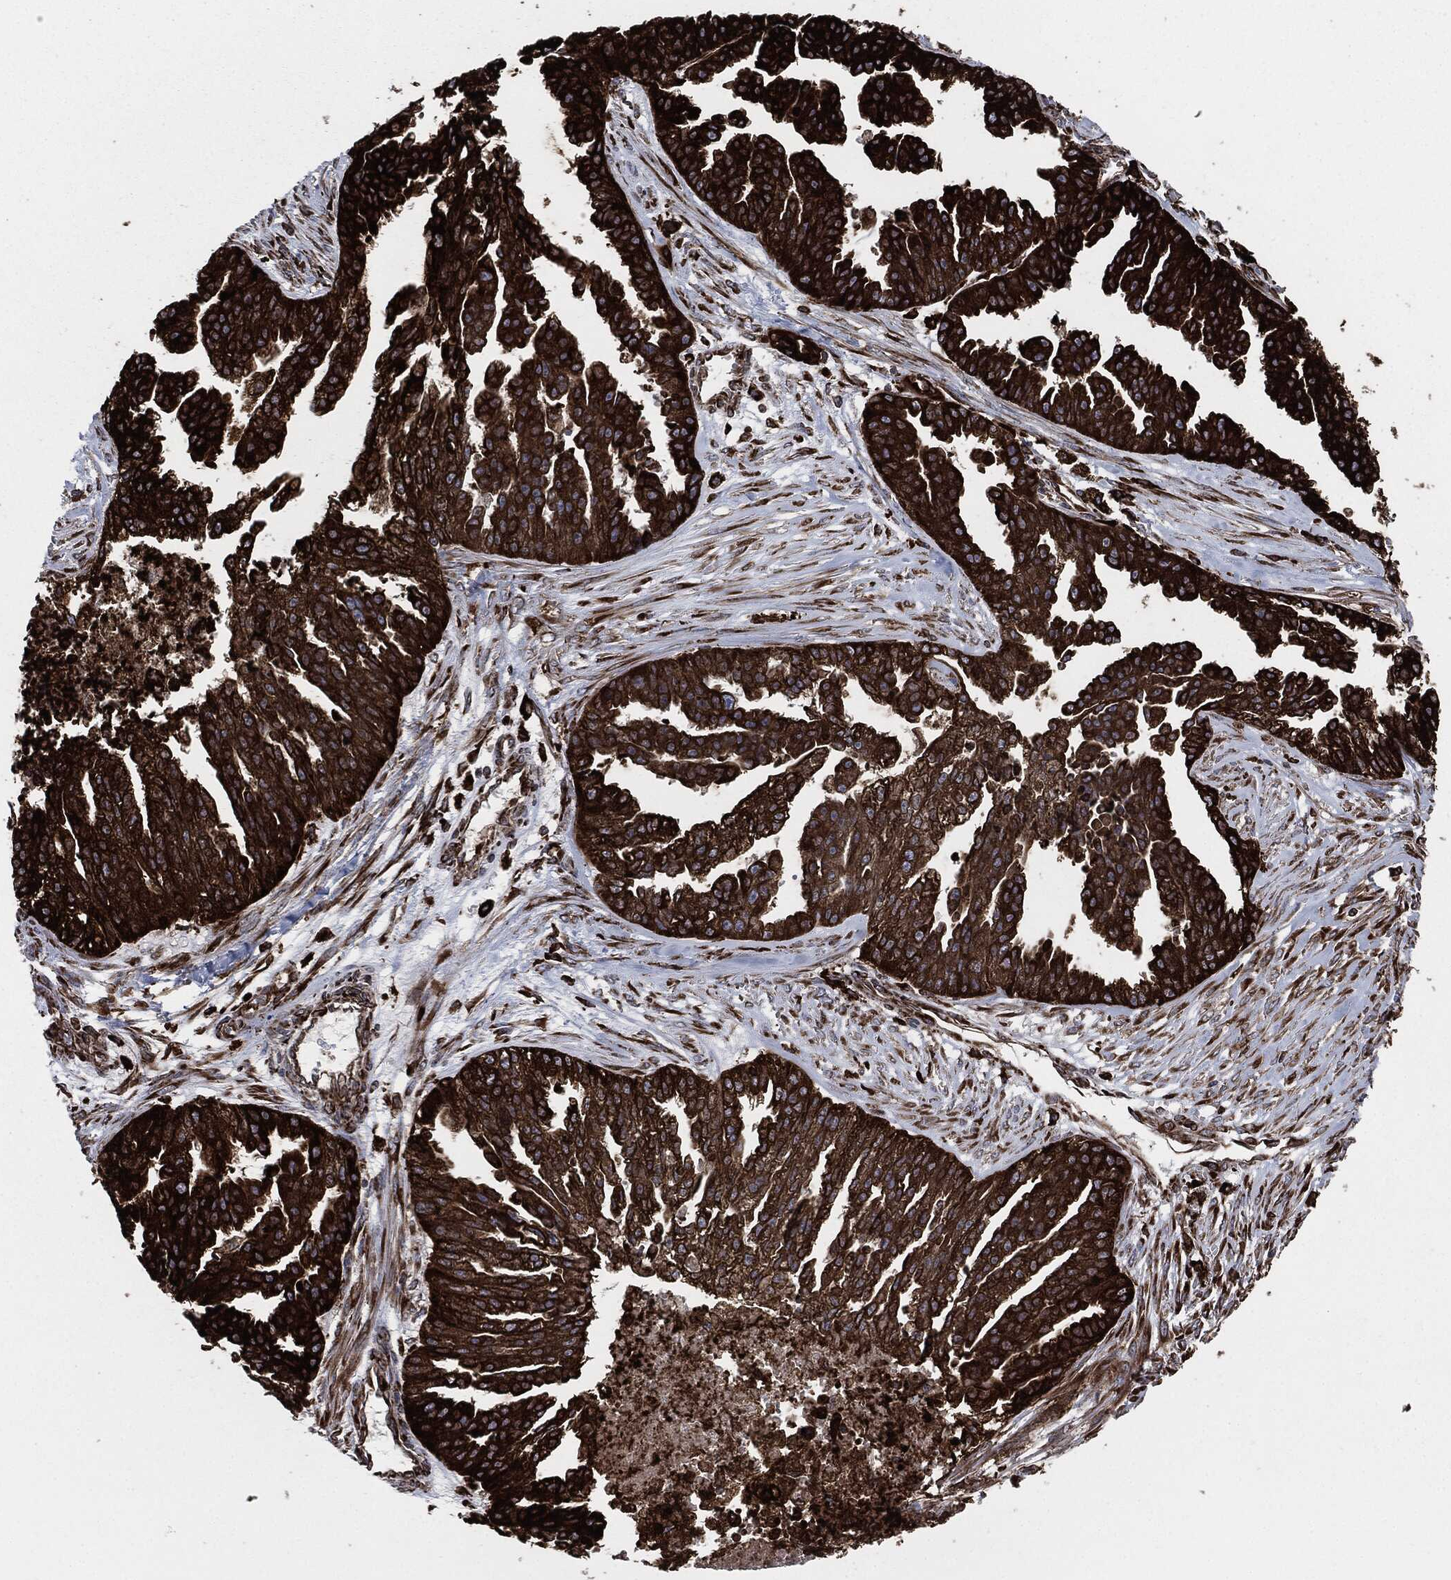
{"staining": {"intensity": "strong", "quantity": ">75%", "location": "cytoplasmic/membranous"}, "tissue": "ovarian cancer", "cell_type": "Tumor cells", "image_type": "cancer", "snomed": [{"axis": "morphology", "description": "Cystadenocarcinoma, serous, NOS"}, {"axis": "topography", "description": "Ovary"}], "caption": "An image of human ovarian serous cystadenocarcinoma stained for a protein shows strong cytoplasmic/membranous brown staining in tumor cells.", "gene": "CALR", "patient": {"sex": "female", "age": 58}}